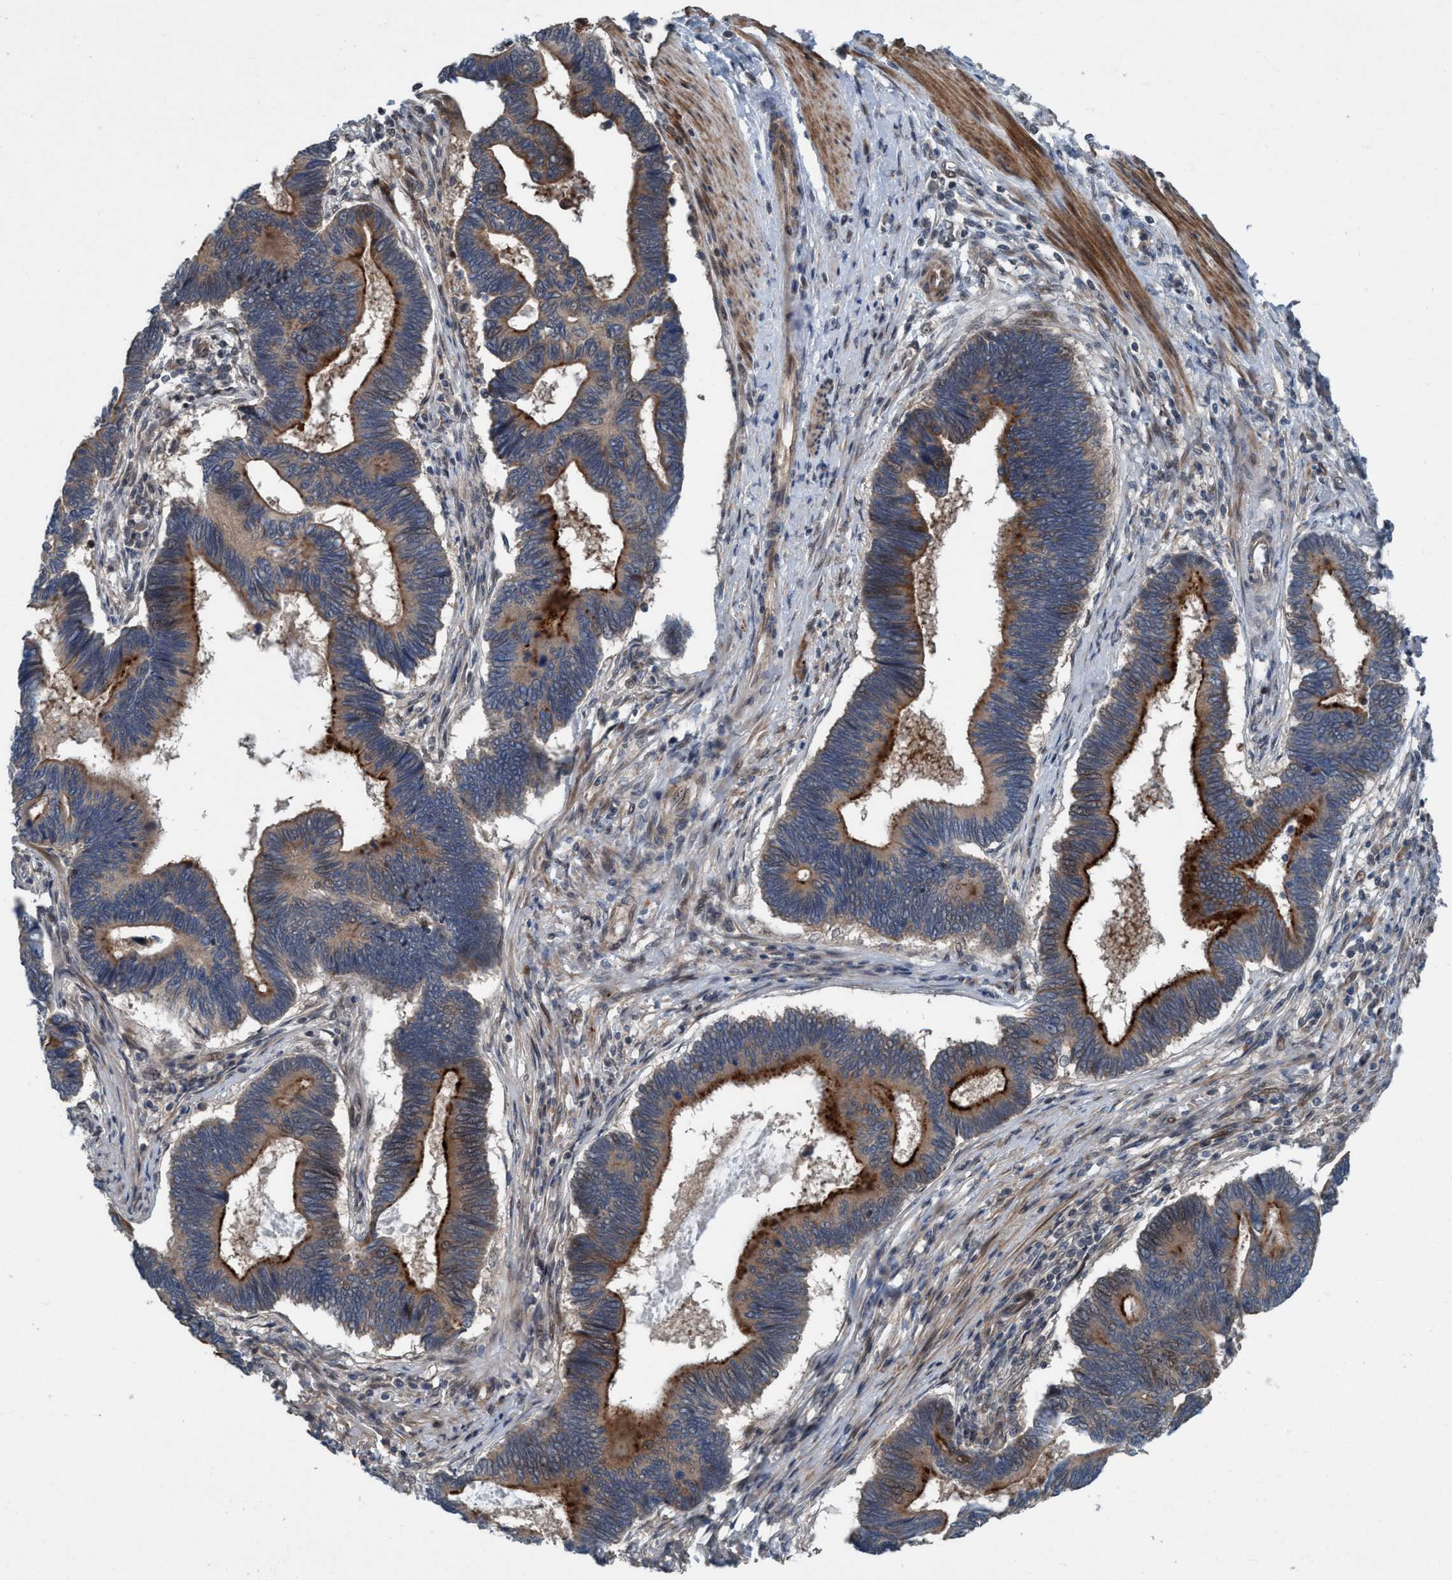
{"staining": {"intensity": "strong", "quantity": ">75%", "location": "cytoplasmic/membranous"}, "tissue": "pancreatic cancer", "cell_type": "Tumor cells", "image_type": "cancer", "snomed": [{"axis": "morphology", "description": "Adenocarcinoma, NOS"}, {"axis": "topography", "description": "Pancreas"}], "caption": "Tumor cells demonstrate high levels of strong cytoplasmic/membranous expression in approximately >75% of cells in pancreatic adenocarcinoma.", "gene": "NISCH", "patient": {"sex": "female", "age": 70}}